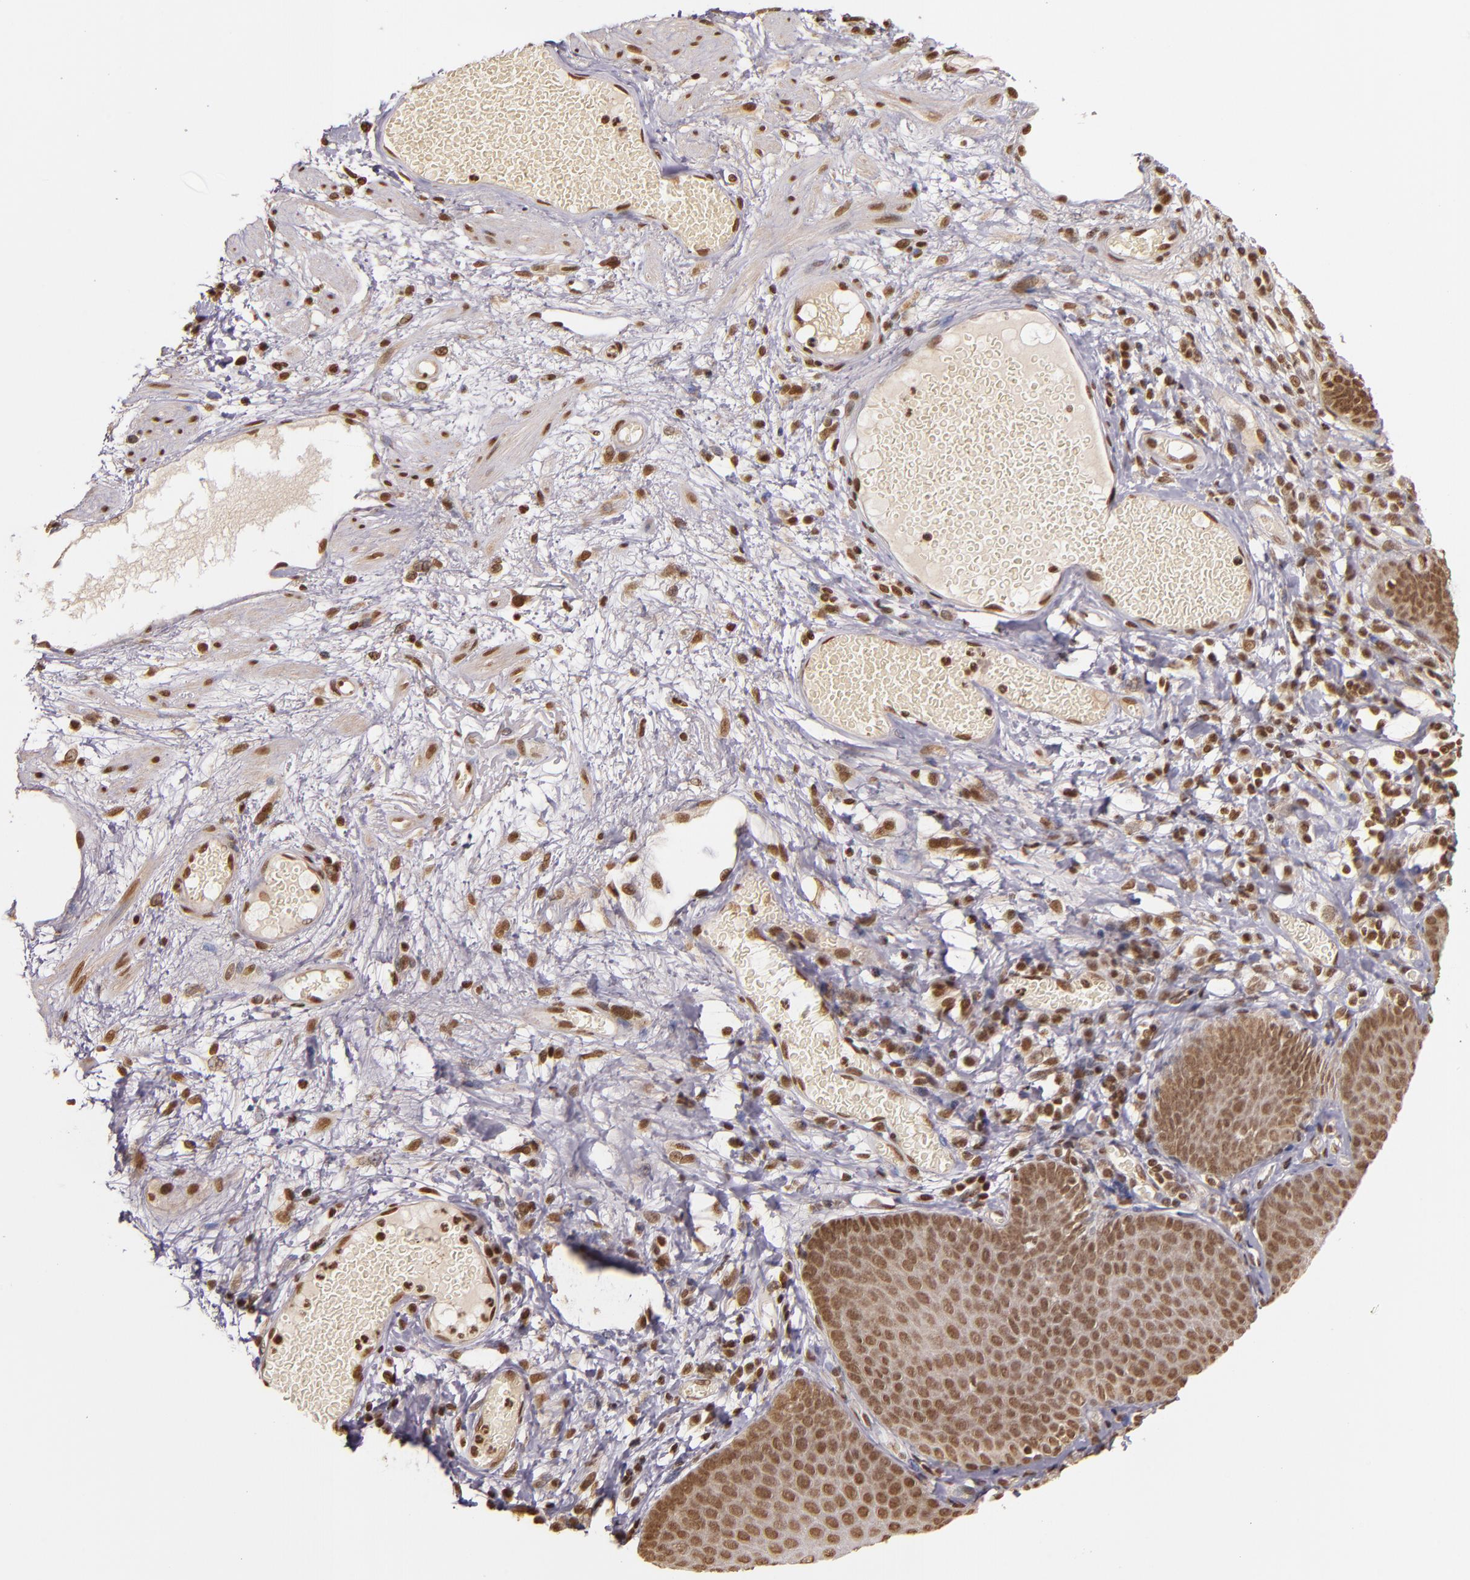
{"staining": {"intensity": "strong", "quantity": ">75%", "location": "nuclear"}, "tissue": "skin", "cell_type": "Epidermal cells", "image_type": "normal", "snomed": [{"axis": "morphology", "description": "Normal tissue, NOS"}, {"axis": "morphology", "description": "Hemorrhoids"}, {"axis": "morphology", "description": "Inflammation, NOS"}, {"axis": "topography", "description": "Anal"}], "caption": "Immunohistochemistry (IHC) of unremarkable skin demonstrates high levels of strong nuclear staining in approximately >75% of epidermal cells.", "gene": "CUL3", "patient": {"sex": "male", "age": 60}}